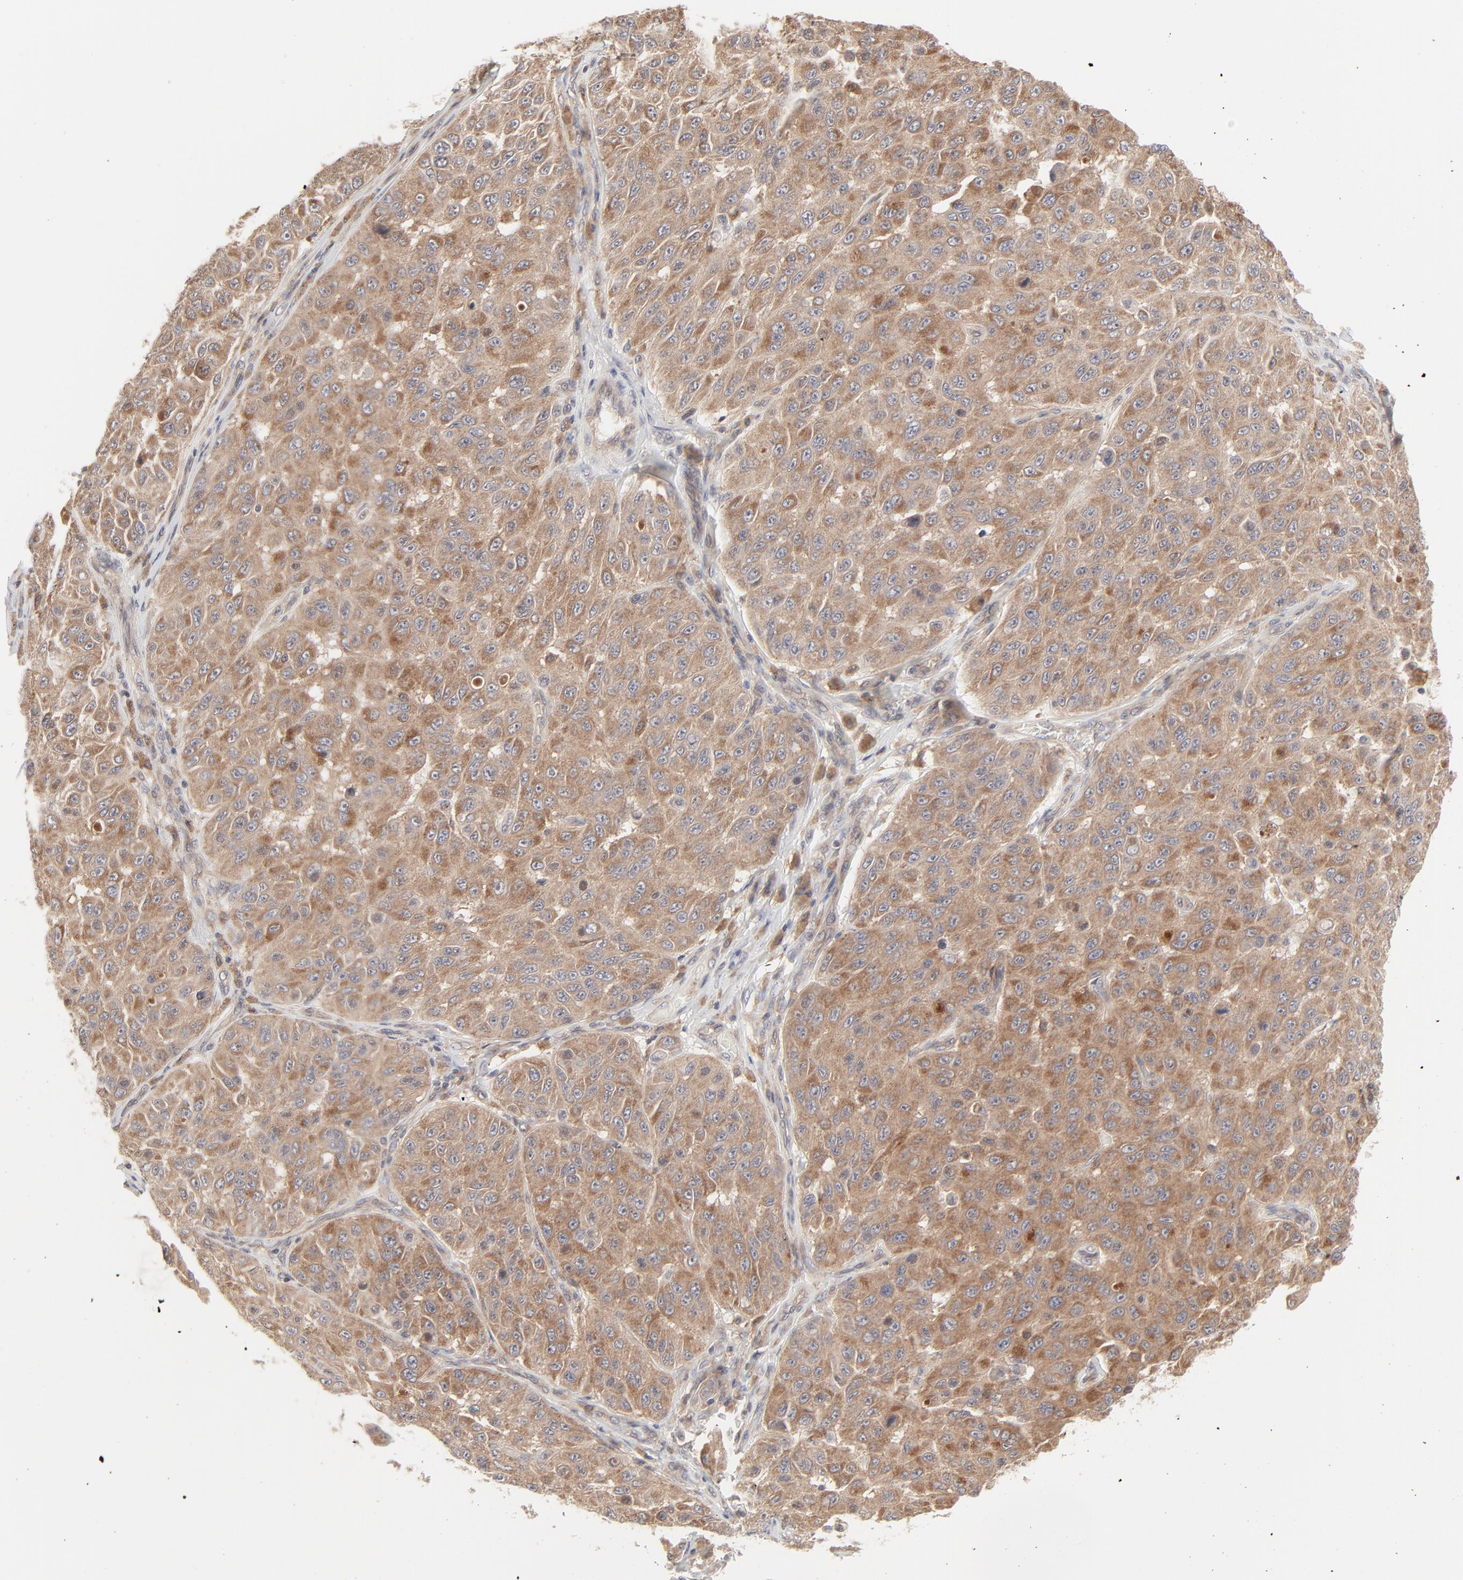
{"staining": {"intensity": "moderate", "quantity": ">75%", "location": "cytoplasmic/membranous"}, "tissue": "melanoma", "cell_type": "Tumor cells", "image_type": "cancer", "snomed": [{"axis": "morphology", "description": "Malignant melanoma, NOS"}, {"axis": "topography", "description": "Skin"}], "caption": "Tumor cells demonstrate medium levels of moderate cytoplasmic/membranous expression in about >75% of cells in human malignant melanoma.", "gene": "RAB5C", "patient": {"sex": "male", "age": 30}}